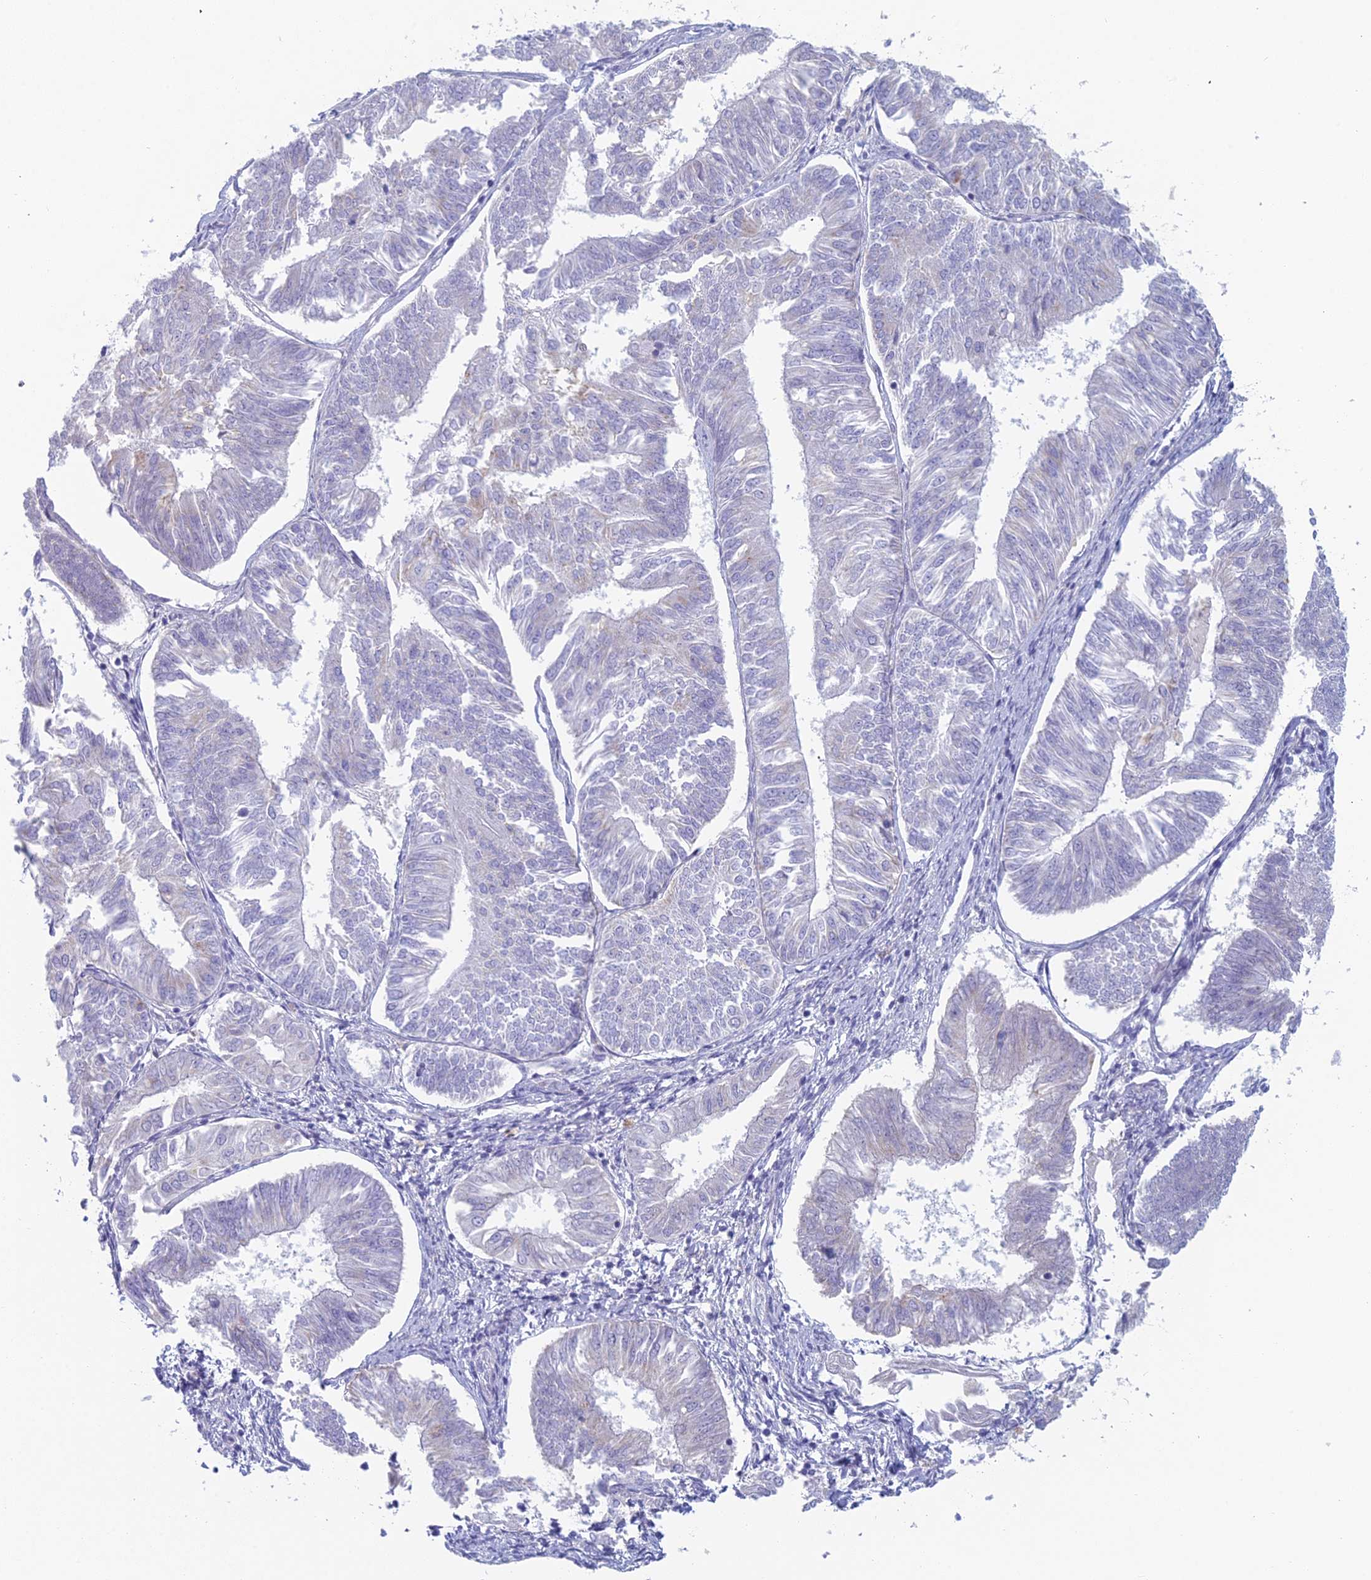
{"staining": {"intensity": "negative", "quantity": "none", "location": "none"}, "tissue": "endometrial cancer", "cell_type": "Tumor cells", "image_type": "cancer", "snomed": [{"axis": "morphology", "description": "Adenocarcinoma, NOS"}, {"axis": "topography", "description": "Endometrium"}], "caption": "There is no significant staining in tumor cells of adenocarcinoma (endometrial).", "gene": "FERD3L", "patient": {"sex": "female", "age": 58}}